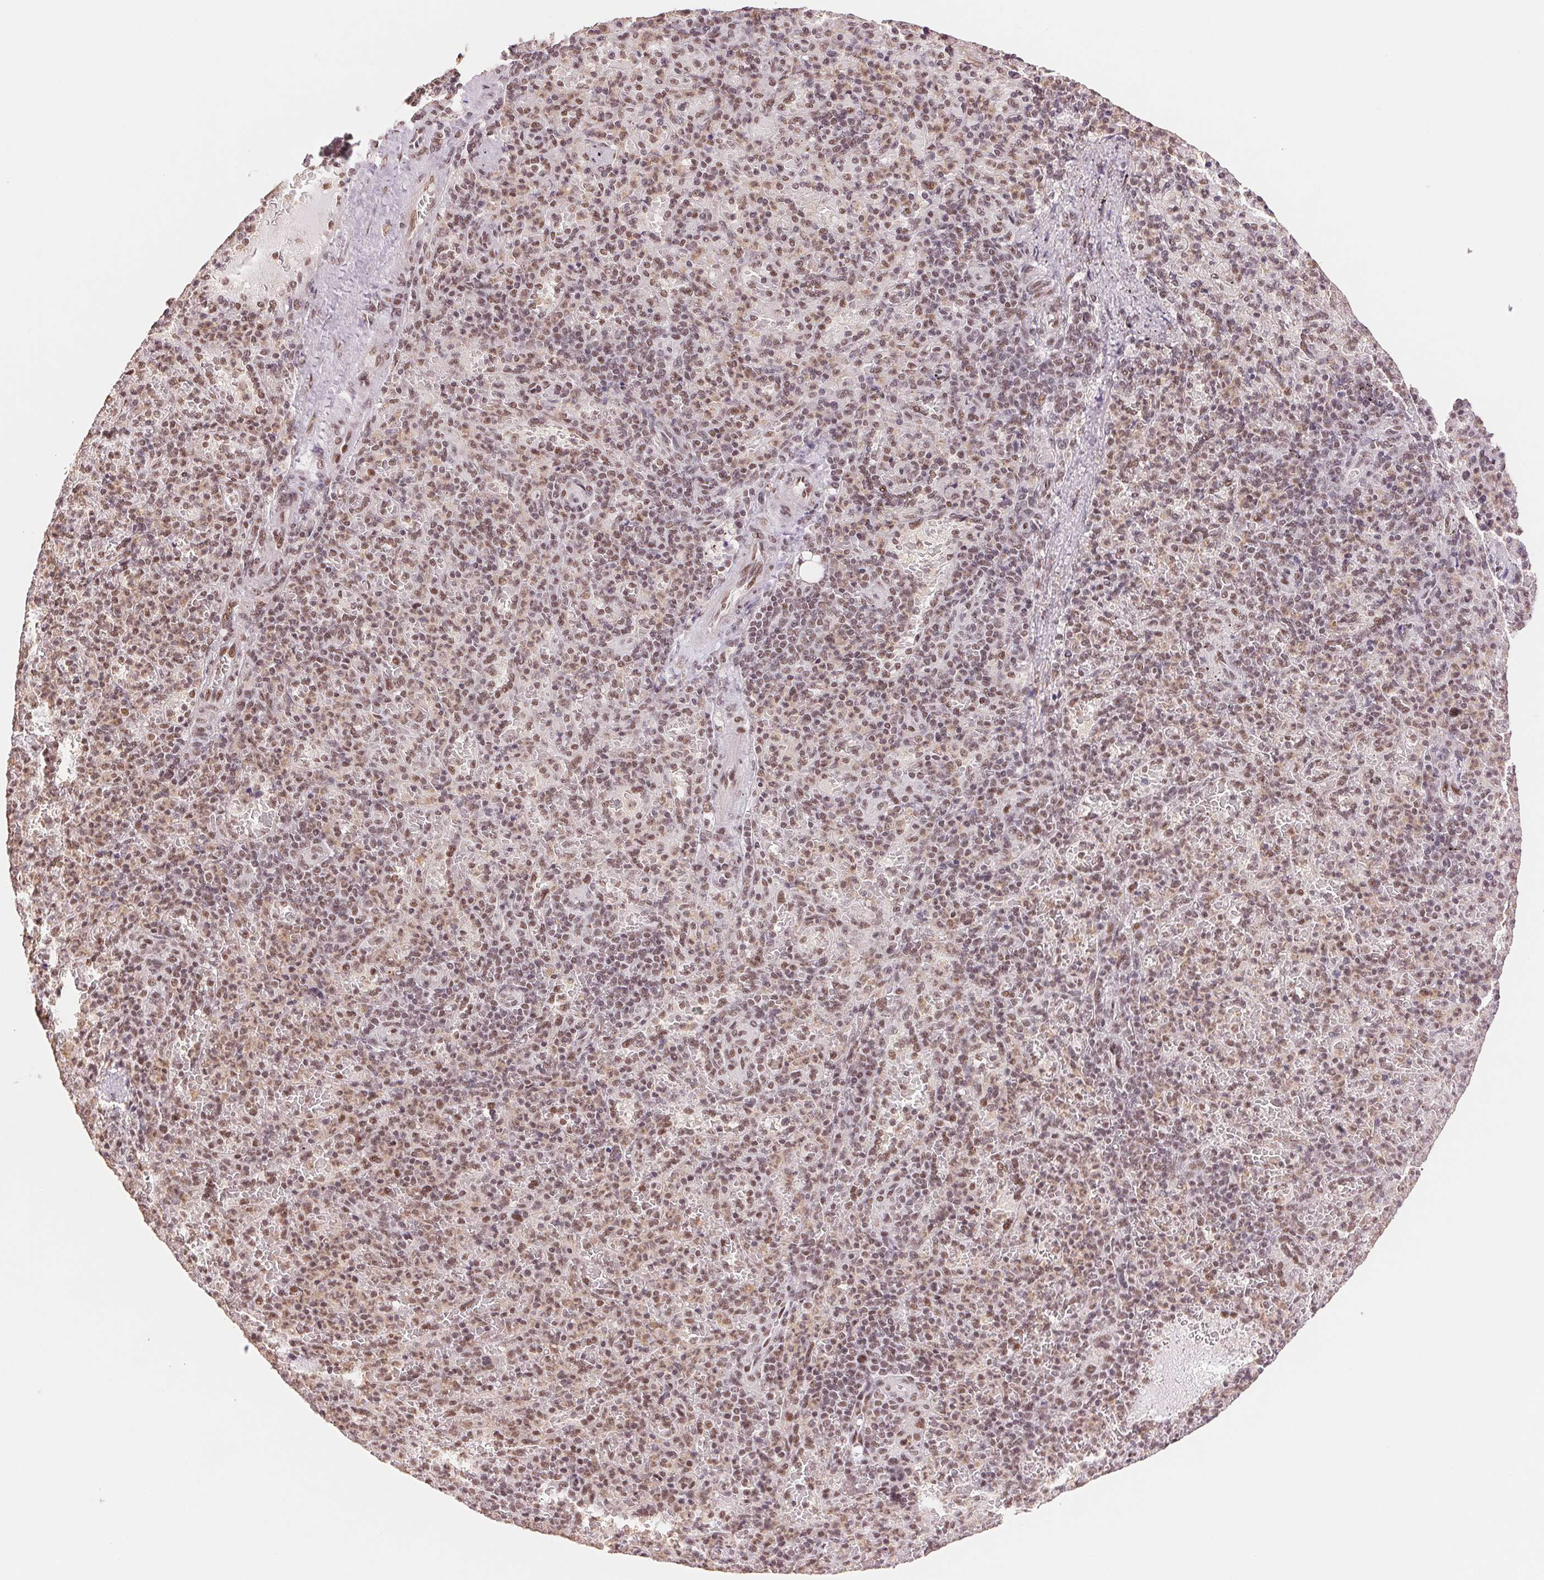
{"staining": {"intensity": "moderate", "quantity": ">75%", "location": "nuclear"}, "tissue": "spleen", "cell_type": "Cells in red pulp", "image_type": "normal", "snomed": [{"axis": "morphology", "description": "Normal tissue, NOS"}, {"axis": "topography", "description": "Spleen"}], "caption": "Brown immunohistochemical staining in benign spleen displays moderate nuclear staining in approximately >75% of cells in red pulp. The protein is shown in brown color, while the nuclei are stained blue.", "gene": "SREK1", "patient": {"sex": "female", "age": 74}}